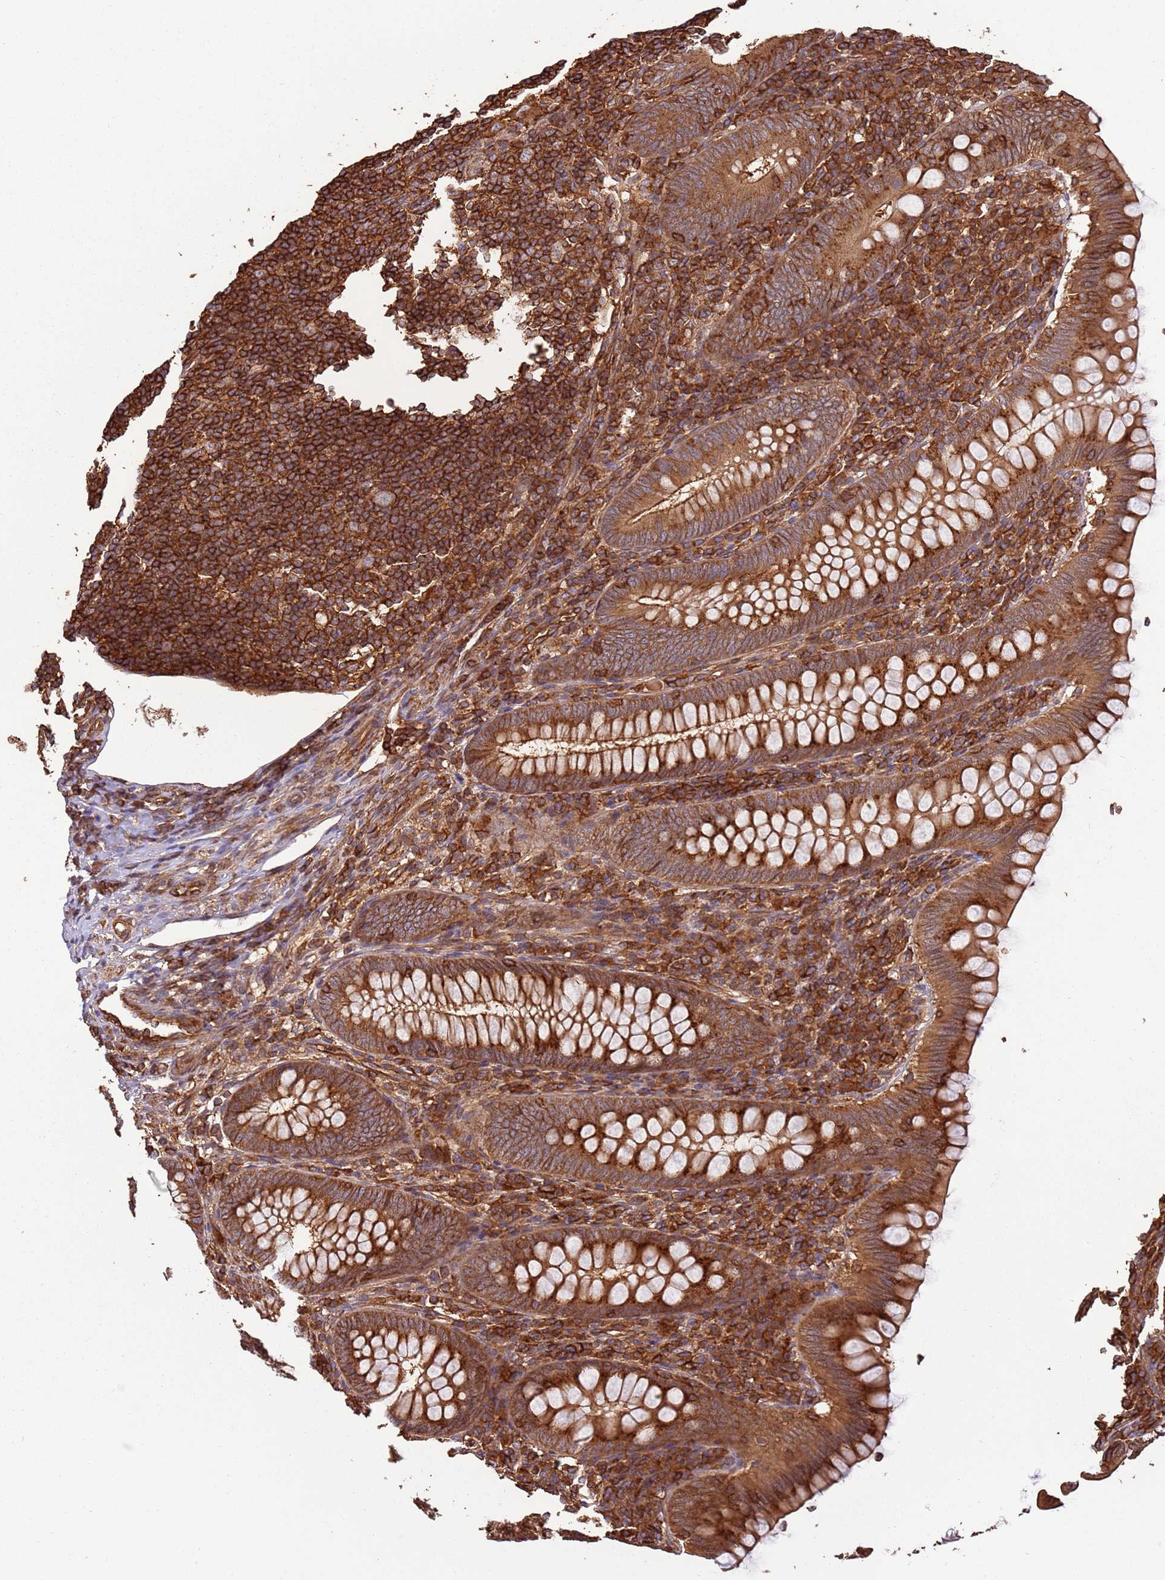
{"staining": {"intensity": "strong", "quantity": ">75%", "location": "cytoplasmic/membranous"}, "tissue": "appendix", "cell_type": "Glandular cells", "image_type": "normal", "snomed": [{"axis": "morphology", "description": "Normal tissue, NOS"}, {"axis": "topography", "description": "Appendix"}], "caption": "Glandular cells demonstrate high levels of strong cytoplasmic/membranous expression in about >75% of cells in benign appendix. The staining was performed using DAB, with brown indicating positive protein expression. Nuclei are stained blue with hematoxylin.", "gene": "ACVR2A", "patient": {"sex": "male", "age": 14}}